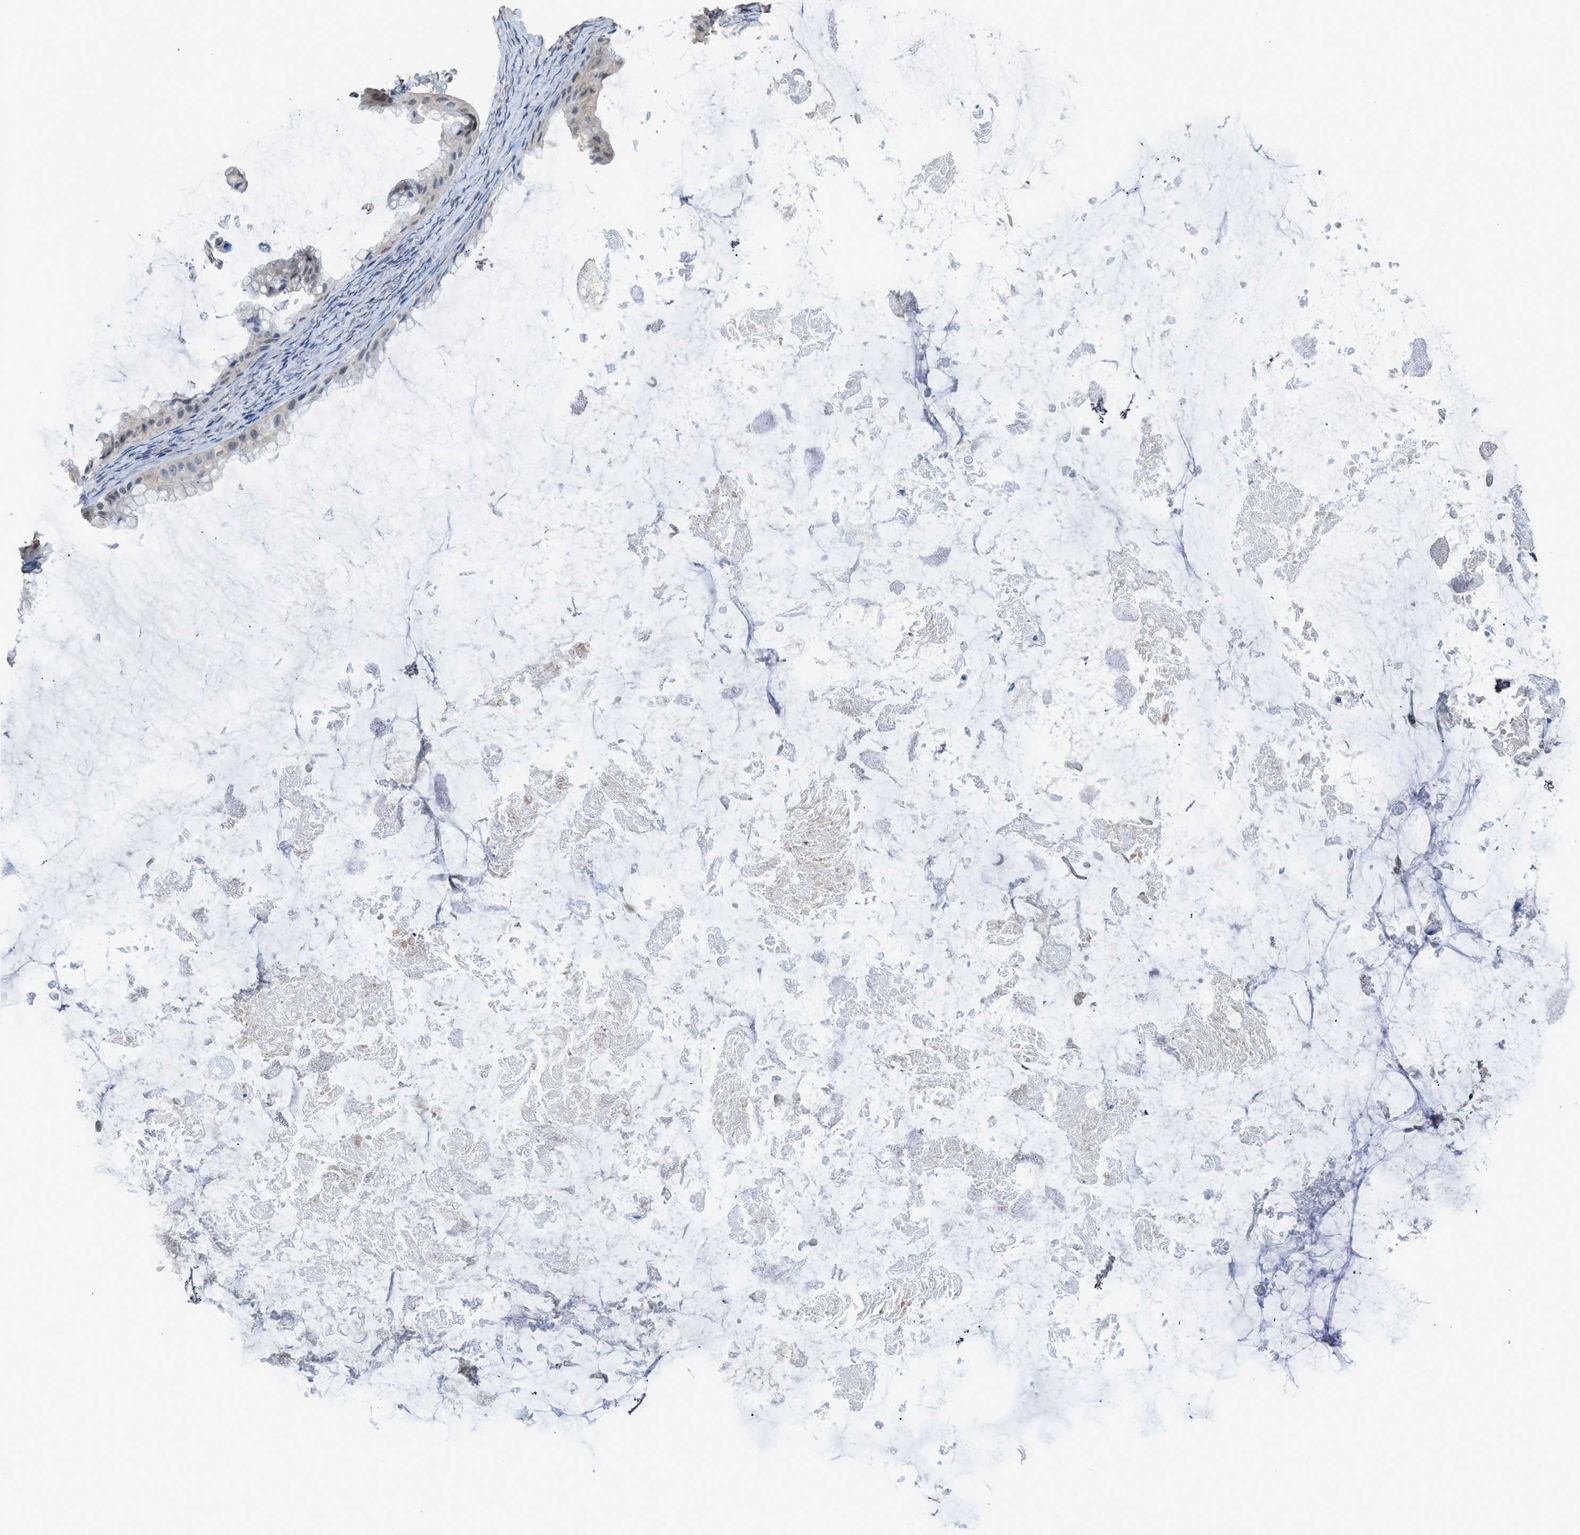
{"staining": {"intensity": "negative", "quantity": "none", "location": "none"}, "tissue": "ovarian cancer", "cell_type": "Tumor cells", "image_type": "cancer", "snomed": [{"axis": "morphology", "description": "Cystadenocarcinoma, mucinous, NOS"}, {"axis": "topography", "description": "Ovary"}], "caption": "Immunohistochemical staining of human mucinous cystadenocarcinoma (ovarian) exhibits no significant expression in tumor cells.", "gene": "SYNM", "patient": {"sex": "female", "age": 61}}